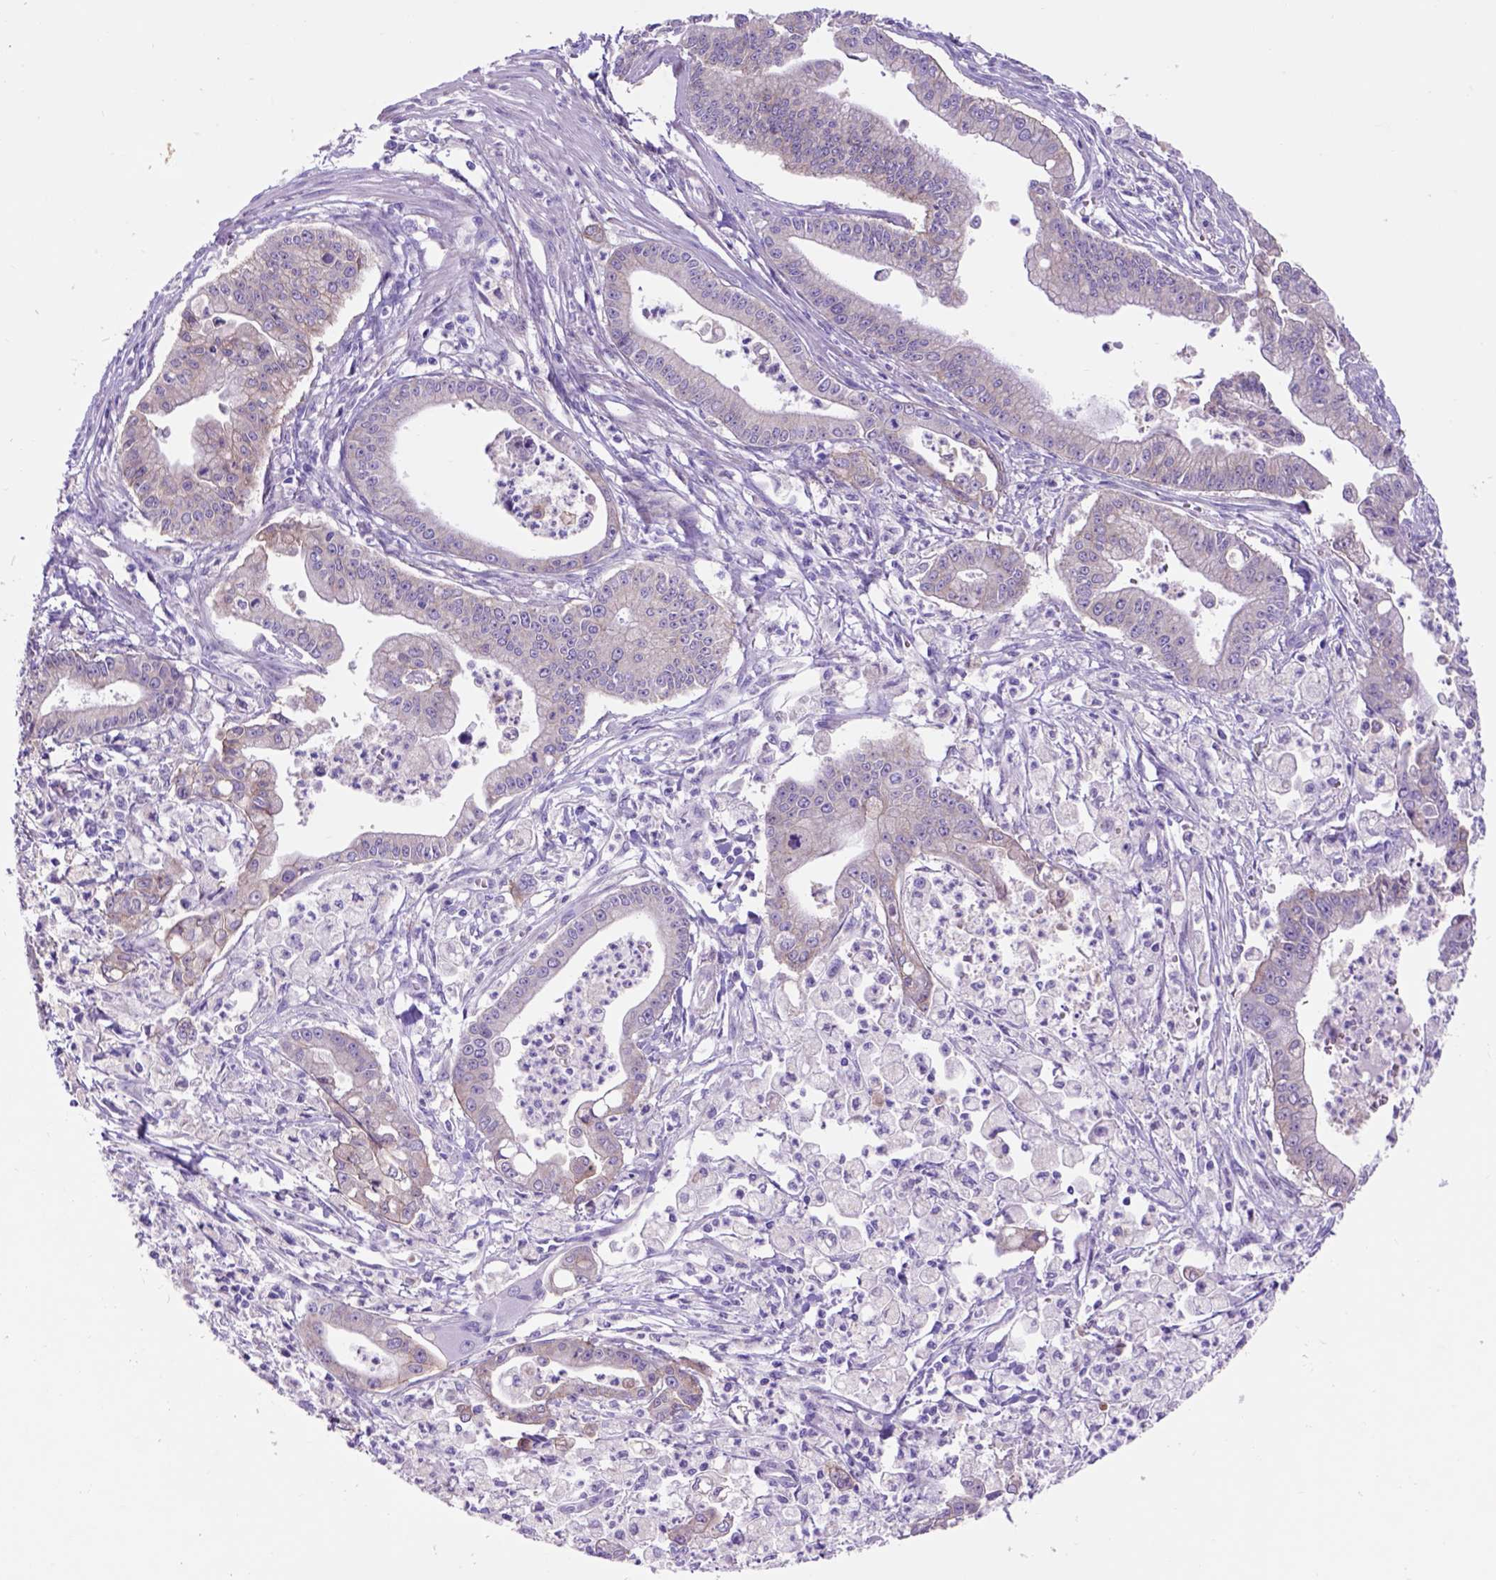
{"staining": {"intensity": "negative", "quantity": "none", "location": "none"}, "tissue": "pancreatic cancer", "cell_type": "Tumor cells", "image_type": "cancer", "snomed": [{"axis": "morphology", "description": "Adenocarcinoma, NOS"}, {"axis": "topography", "description": "Pancreas"}], "caption": "IHC image of neoplastic tissue: pancreatic adenocarcinoma stained with DAB exhibits no significant protein expression in tumor cells. (DAB immunohistochemistry (IHC) with hematoxylin counter stain).", "gene": "EGFR", "patient": {"sex": "female", "age": 65}}